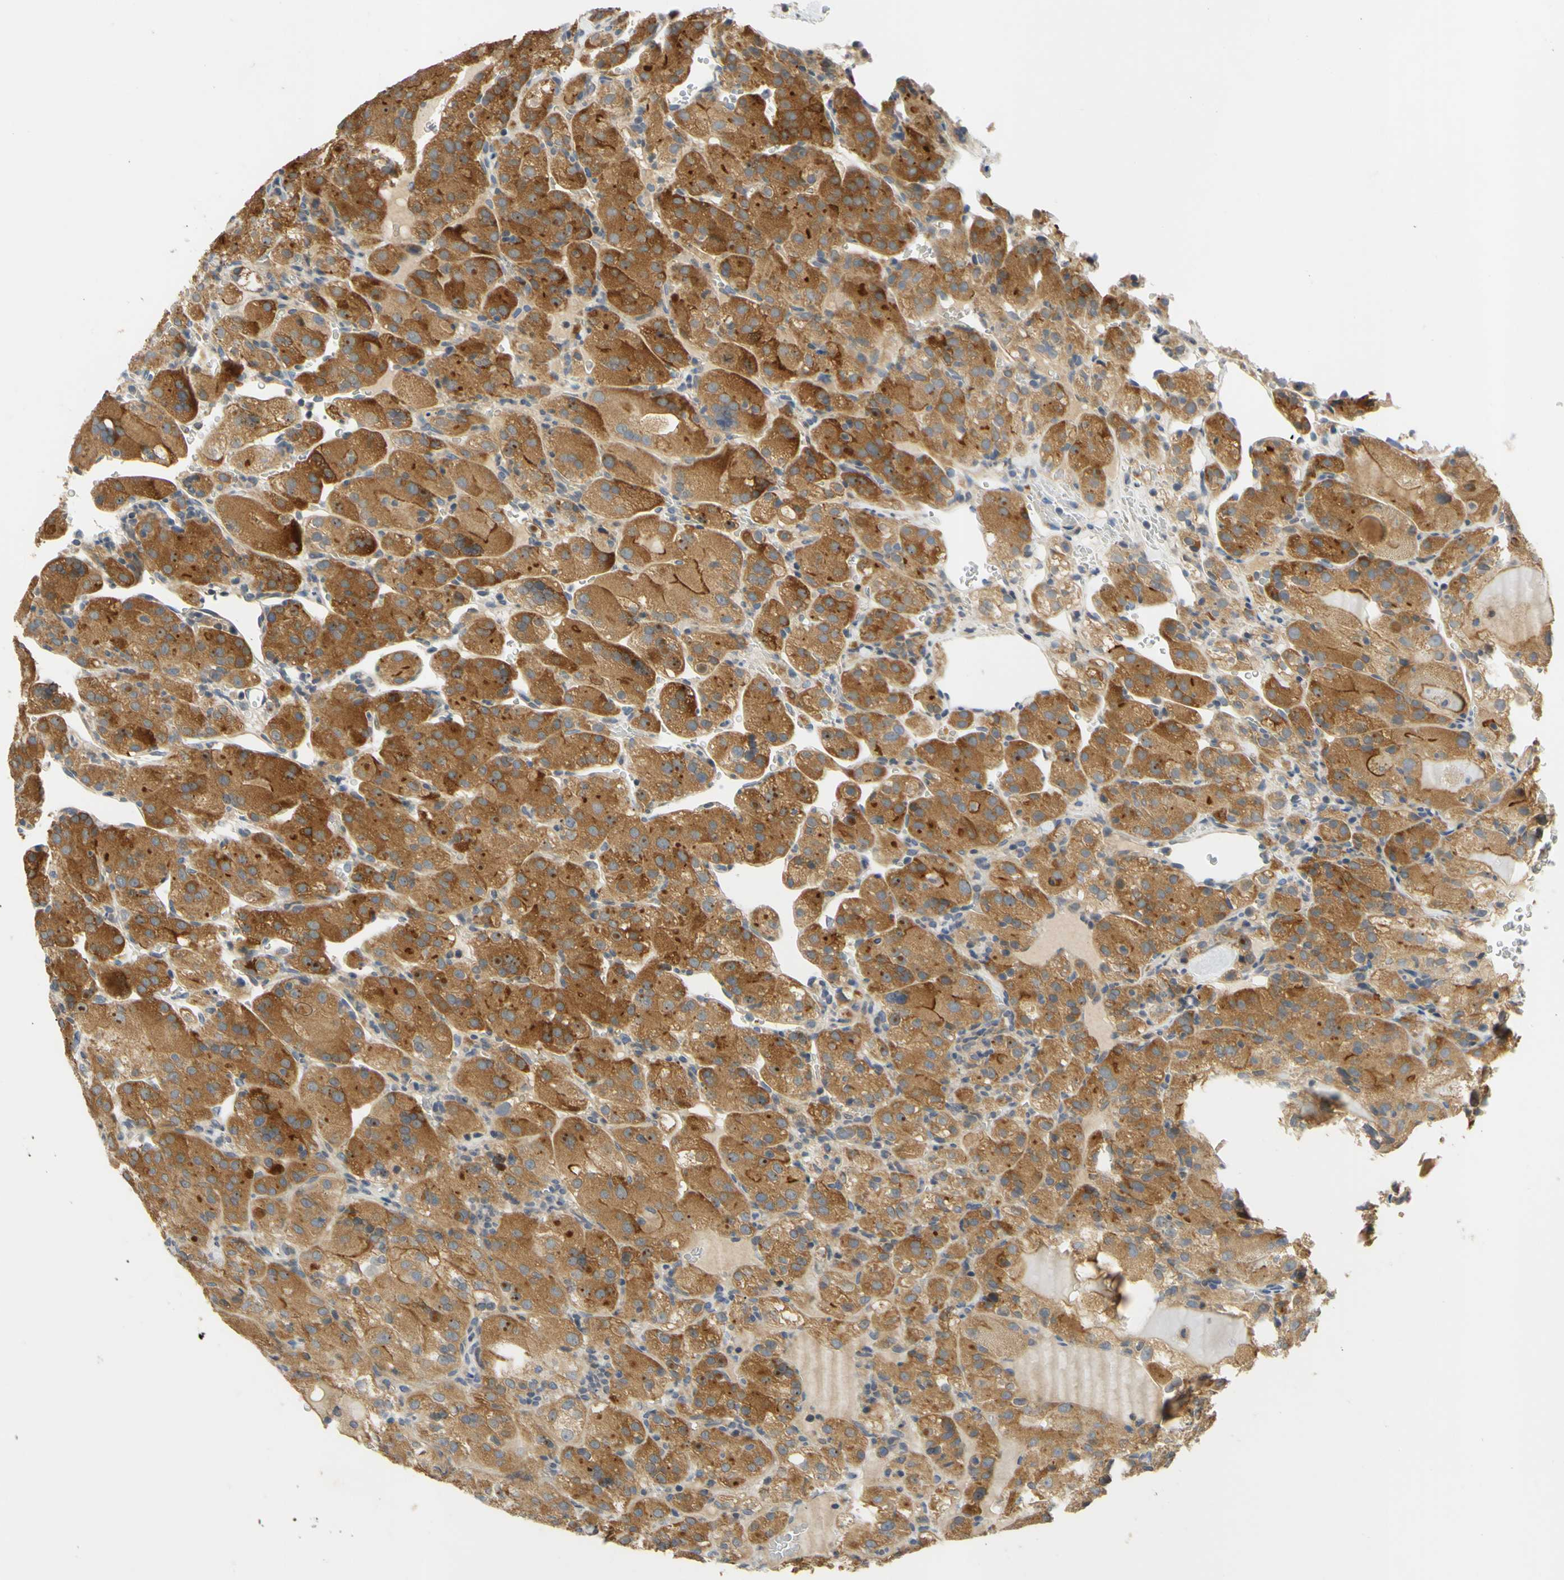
{"staining": {"intensity": "moderate", "quantity": ">75%", "location": "cytoplasmic/membranous"}, "tissue": "renal cancer", "cell_type": "Tumor cells", "image_type": "cancer", "snomed": [{"axis": "morphology", "description": "Normal tissue, NOS"}, {"axis": "morphology", "description": "Adenocarcinoma, NOS"}, {"axis": "topography", "description": "Kidney"}], "caption": "IHC staining of adenocarcinoma (renal), which shows medium levels of moderate cytoplasmic/membranous staining in approximately >75% of tumor cells indicating moderate cytoplasmic/membranous protein positivity. The staining was performed using DAB (3,3'-diaminobenzidine) (brown) for protein detection and nuclei were counterstained in hematoxylin (blue).", "gene": "CCNB2", "patient": {"sex": "male", "age": 61}}